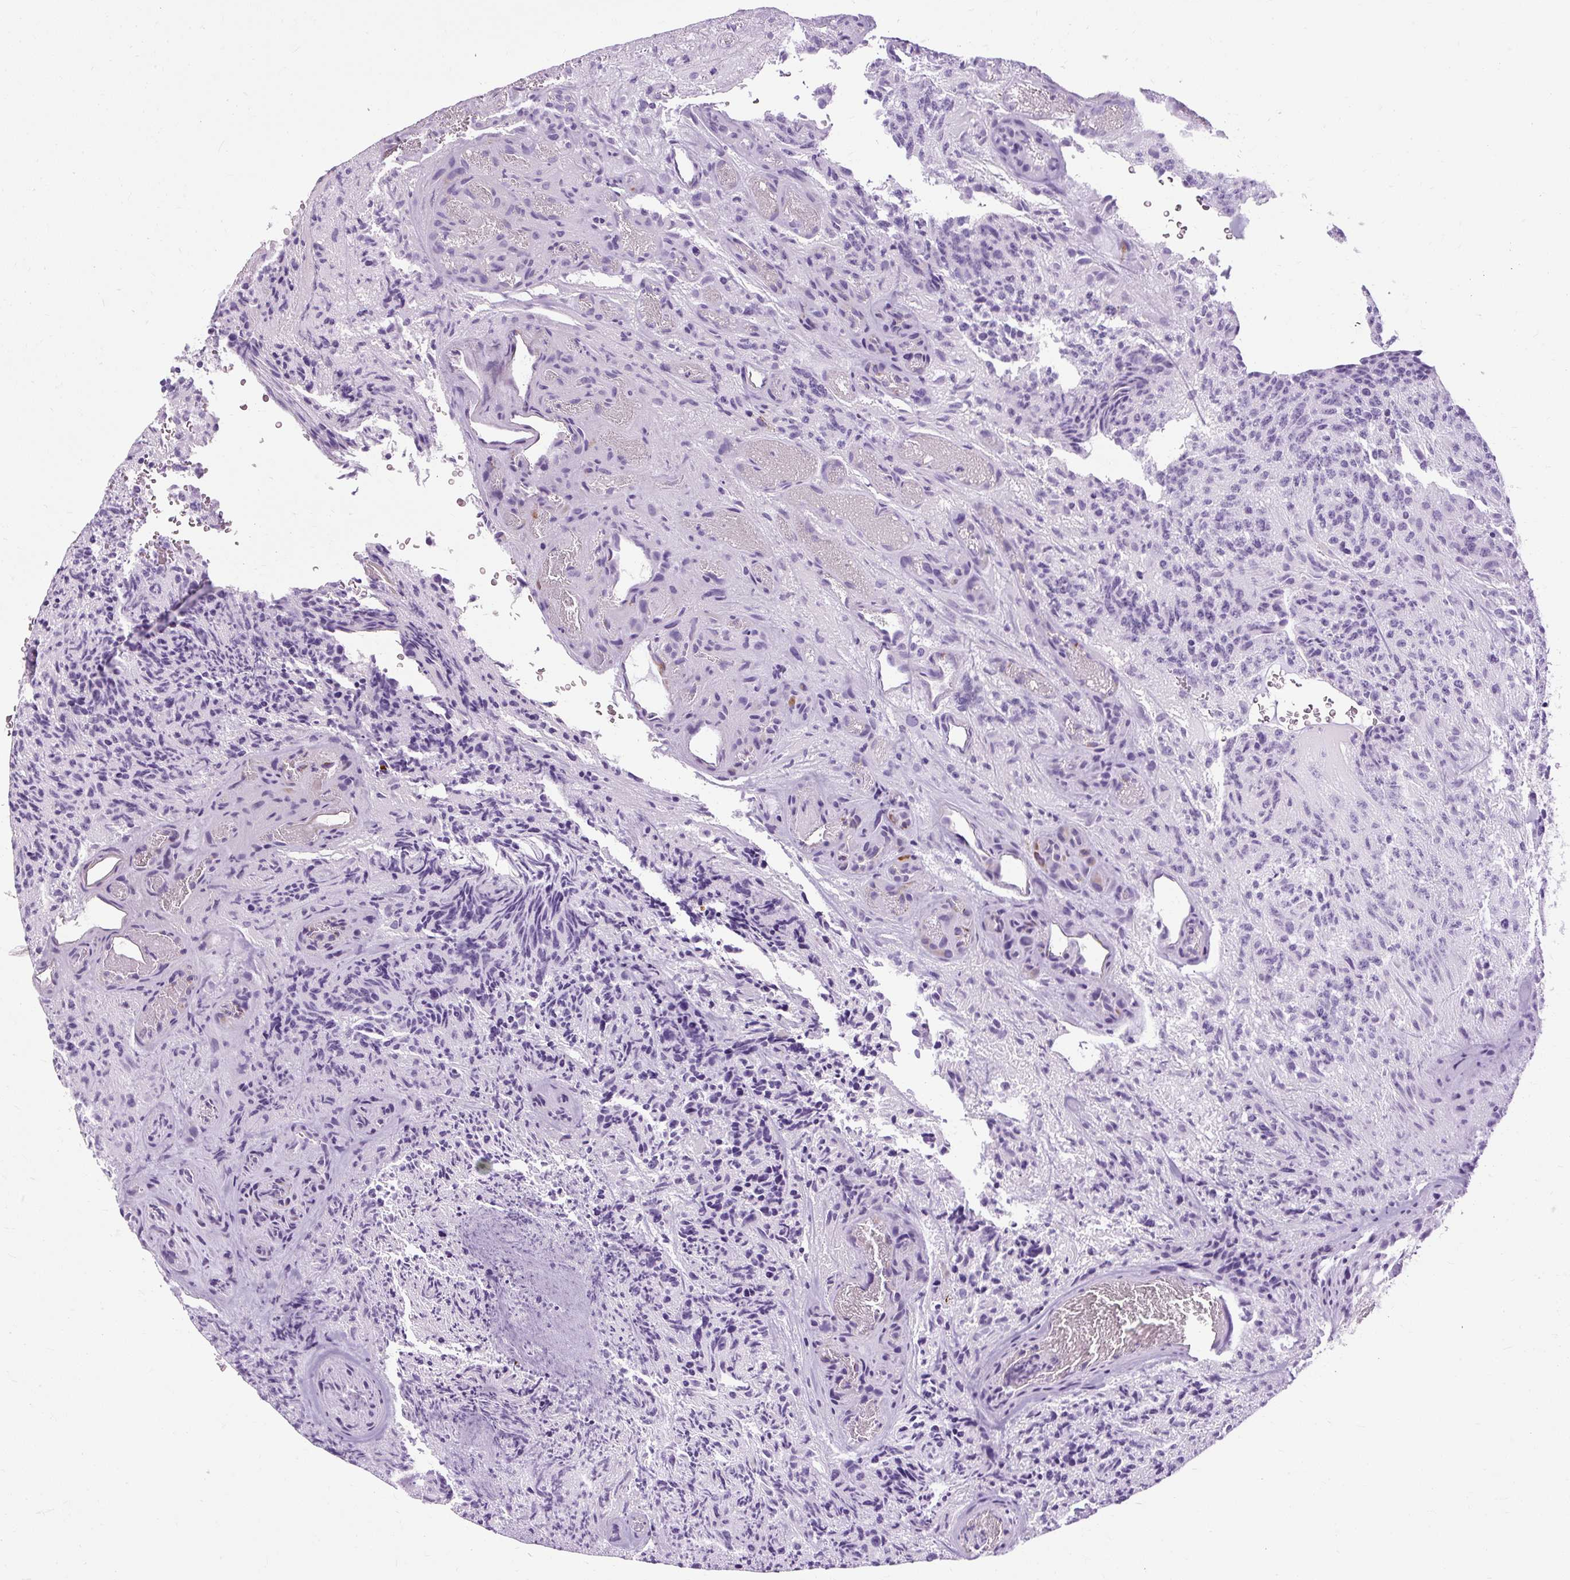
{"staining": {"intensity": "negative", "quantity": "none", "location": "none"}, "tissue": "glioma", "cell_type": "Tumor cells", "image_type": "cancer", "snomed": [{"axis": "morphology", "description": "Glioma, malignant, High grade"}, {"axis": "topography", "description": "Brain"}], "caption": "Histopathology image shows no protein expression in tumor cells of high-grade glioma (malignant) tissue. Nuclei are stained in blue.", "gene": "B3GNT4", "patient": {"sex": "male", "age": 36}}